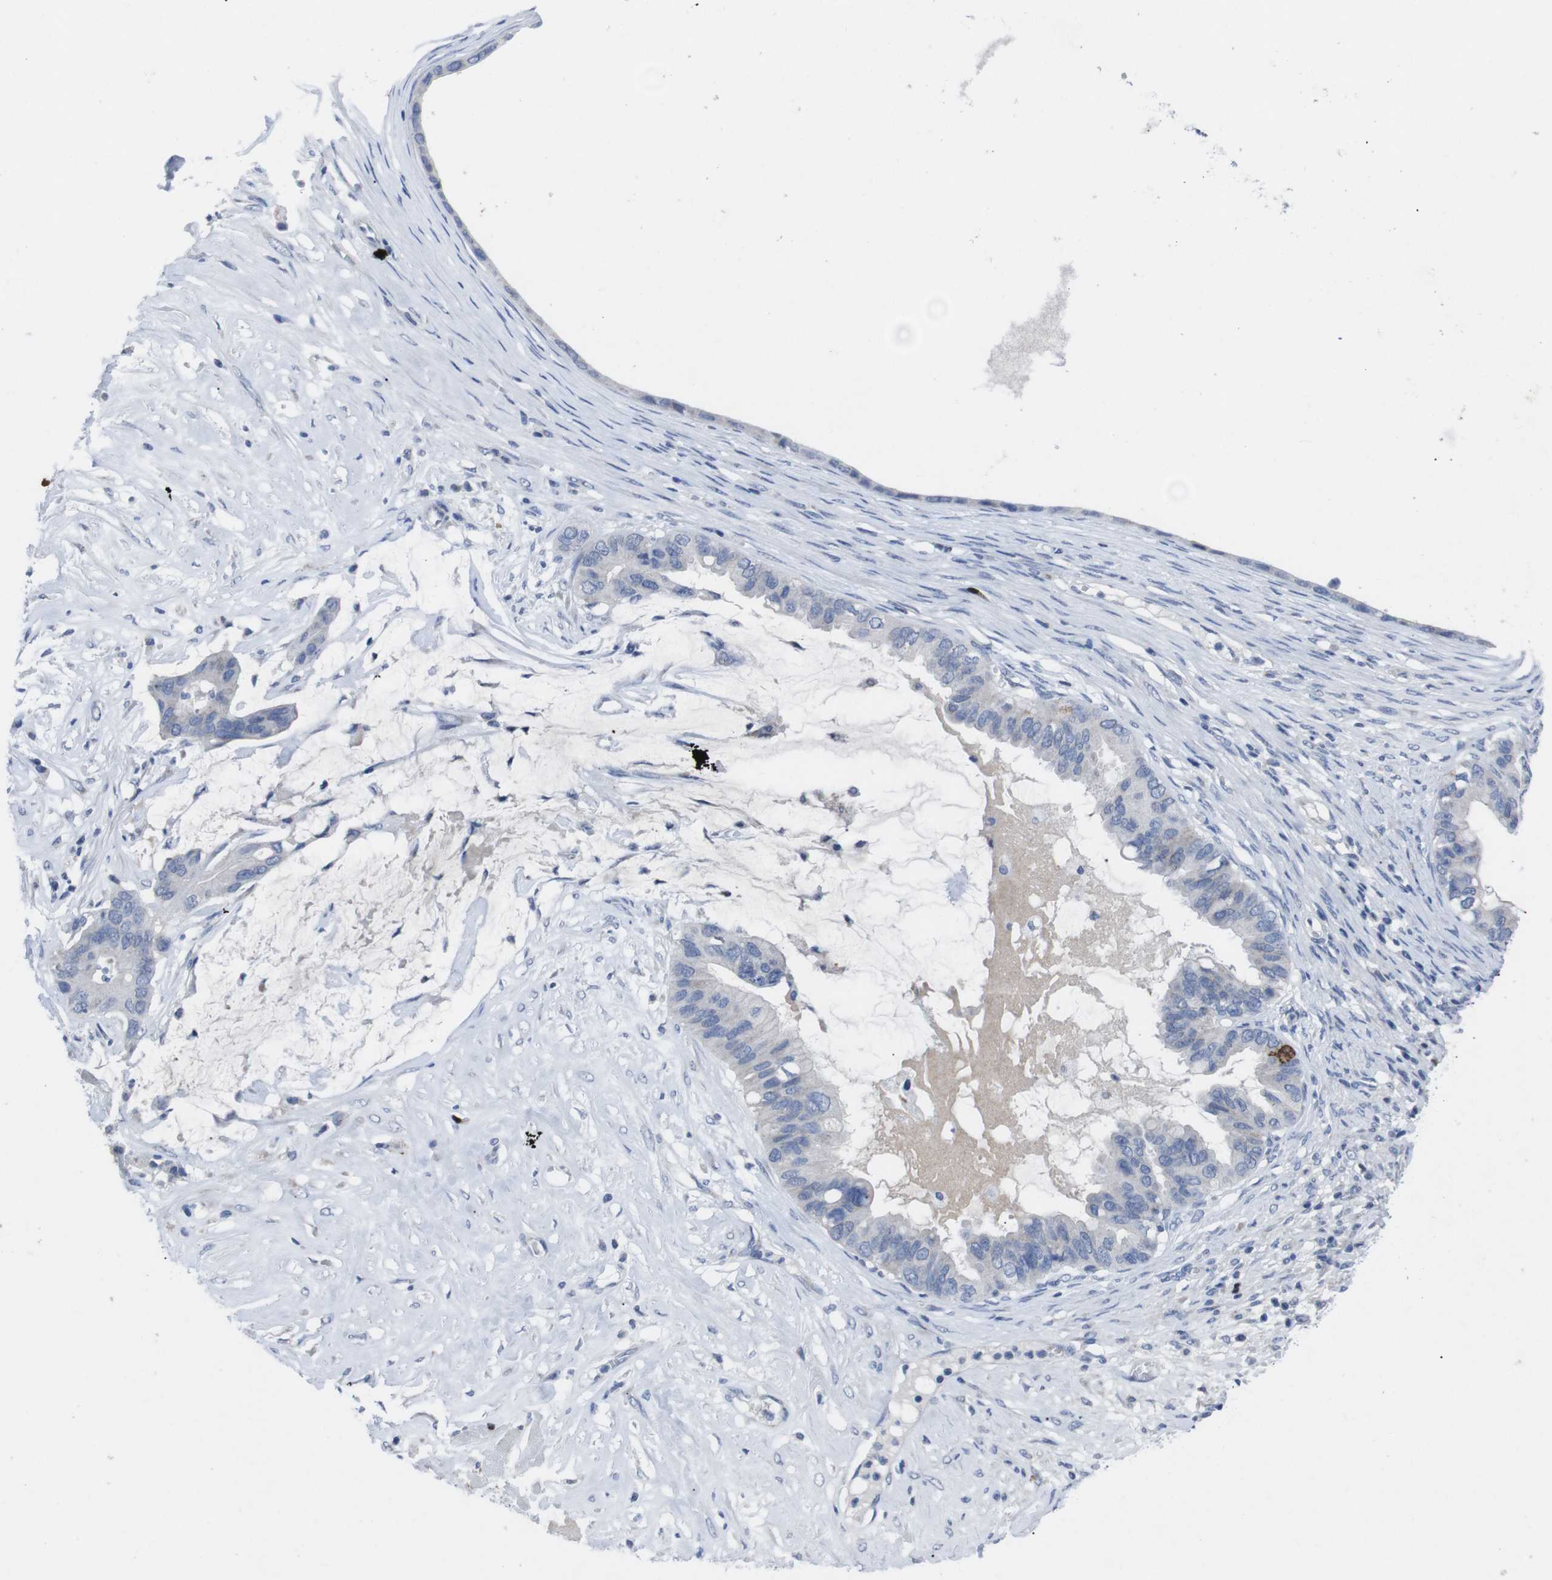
{"staining": {"intensity": "negative", "quantity": "none", "location": "none"}, "tissue": "ovarian cancer", "cell_type": "Tumor cells", "image_type": "cancer", "snomed": [{"axis": "morphology", "description": "Cystadenocarcinoma, mucinous, NOS"}, {"axis": "topography", "description": "Ovary"}], "caption": "Immunohistochemistry (IHC) of ovarian mucinous cystadenocarcinoma displays no positivity in tumor cells.", "gene": "IRF4", "patient": {"sex": "female", "age": 80}}